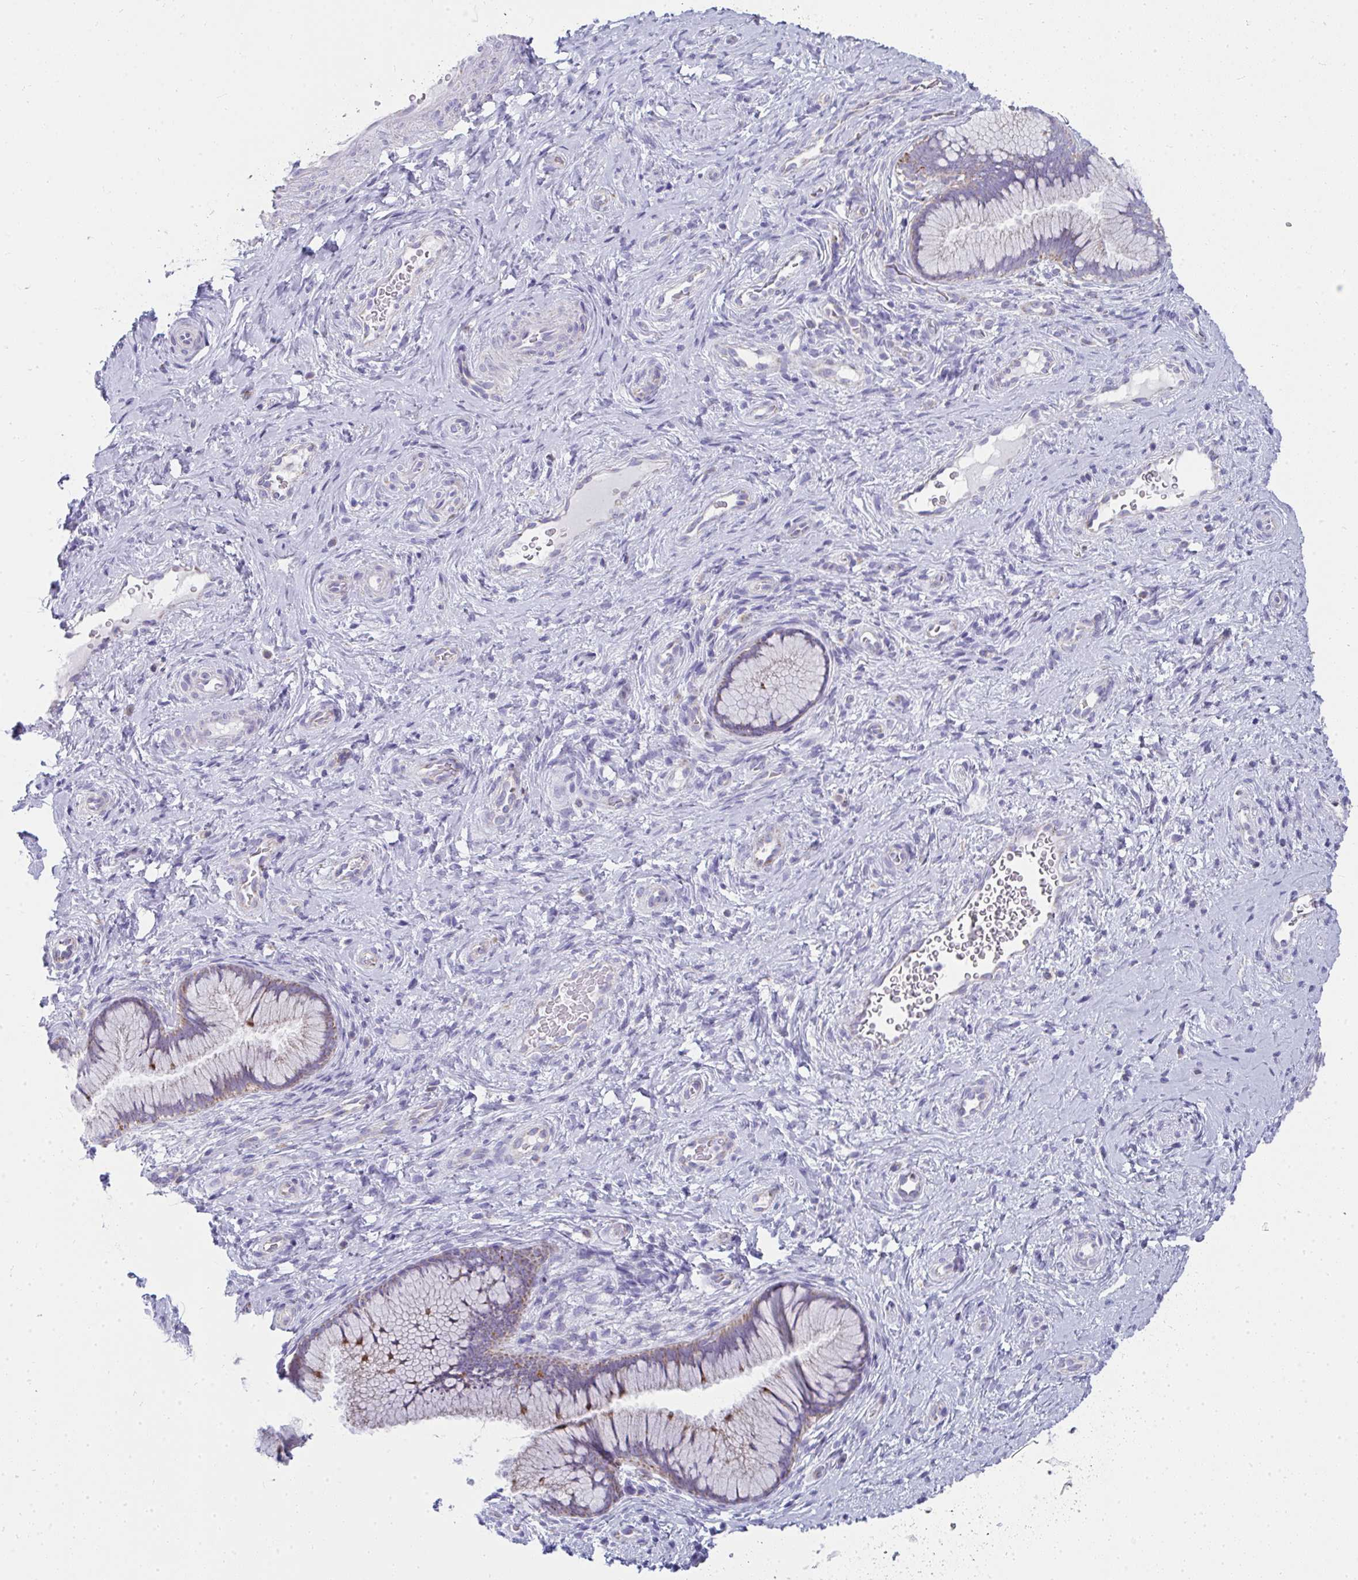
{"staining": {"intensity": "moderate", "quantity": "<25%", "location": "cytoplasmic/membranous"}, "tissue": "cervix", "cell_type": "Glandular cells", "image_type": "normal", "snomed": [{"axis": "morphology", "description": "Normal tissue, NOS"}, {"axis": "topography", "description": "Cervix"}], "caption": "This image shows immunohistochemistry staining of benign cervix, with low moderate cytoplasmic/membranous positivity in about <25% of glandular cells.", "gene": "SLC6A1", "patient": {"sex": "female", "age": 34}}